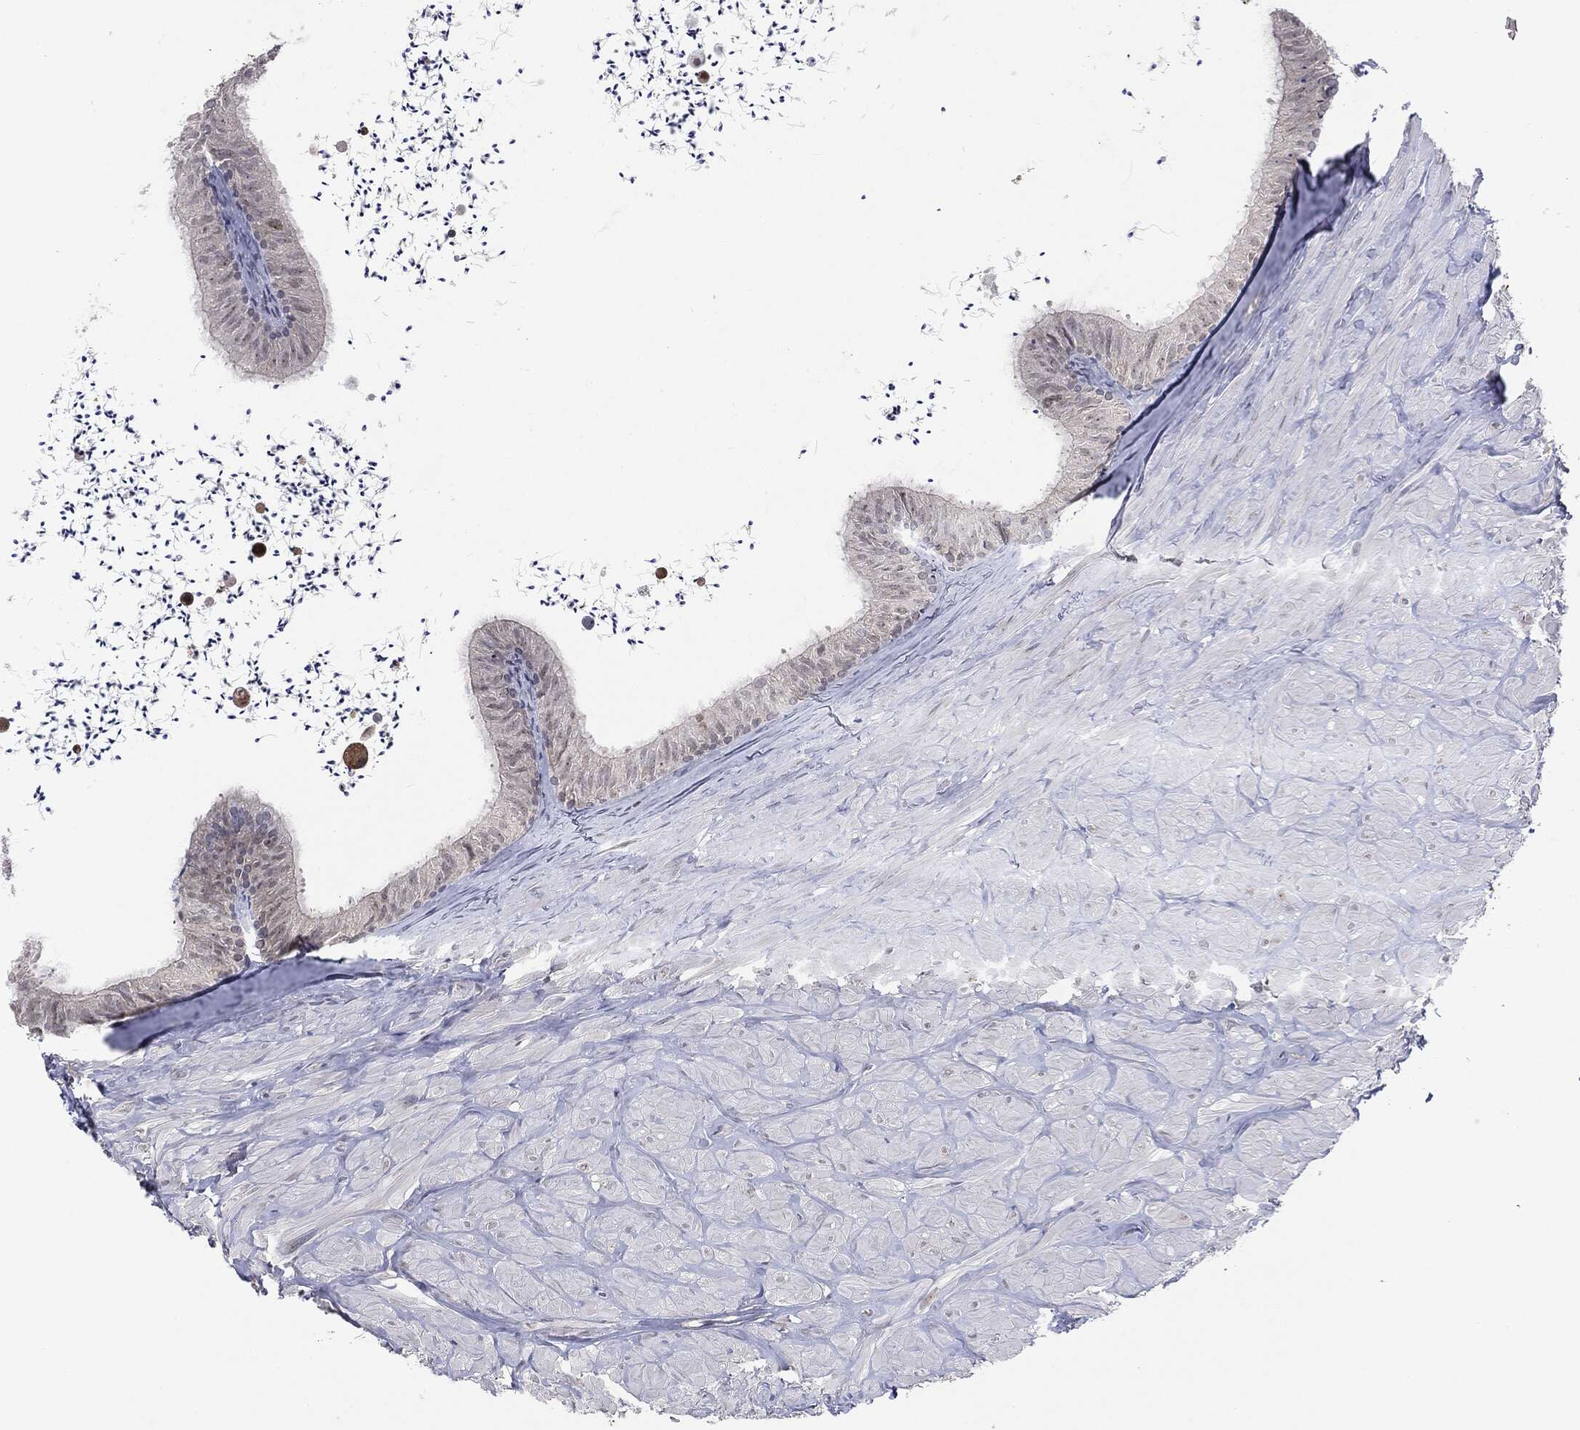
{"staining": {"intensity": "negative", "quantity": "none", "location": "none"}, "tissue": "epididymis", "cell_type": "Glandular cells", "image_type": "normal", "snomed": [{"axis": "morphology", "description": "Normal tissue, NOS"}, {"axis": "topography", "description": "Epididymis"}], "caption": "Glandular cells show no significant staining in unremarkable epididymis. Nuclei are stained in blue.", "gene": "KIF2C", "patient": {"sex": "male", "age": 32}}